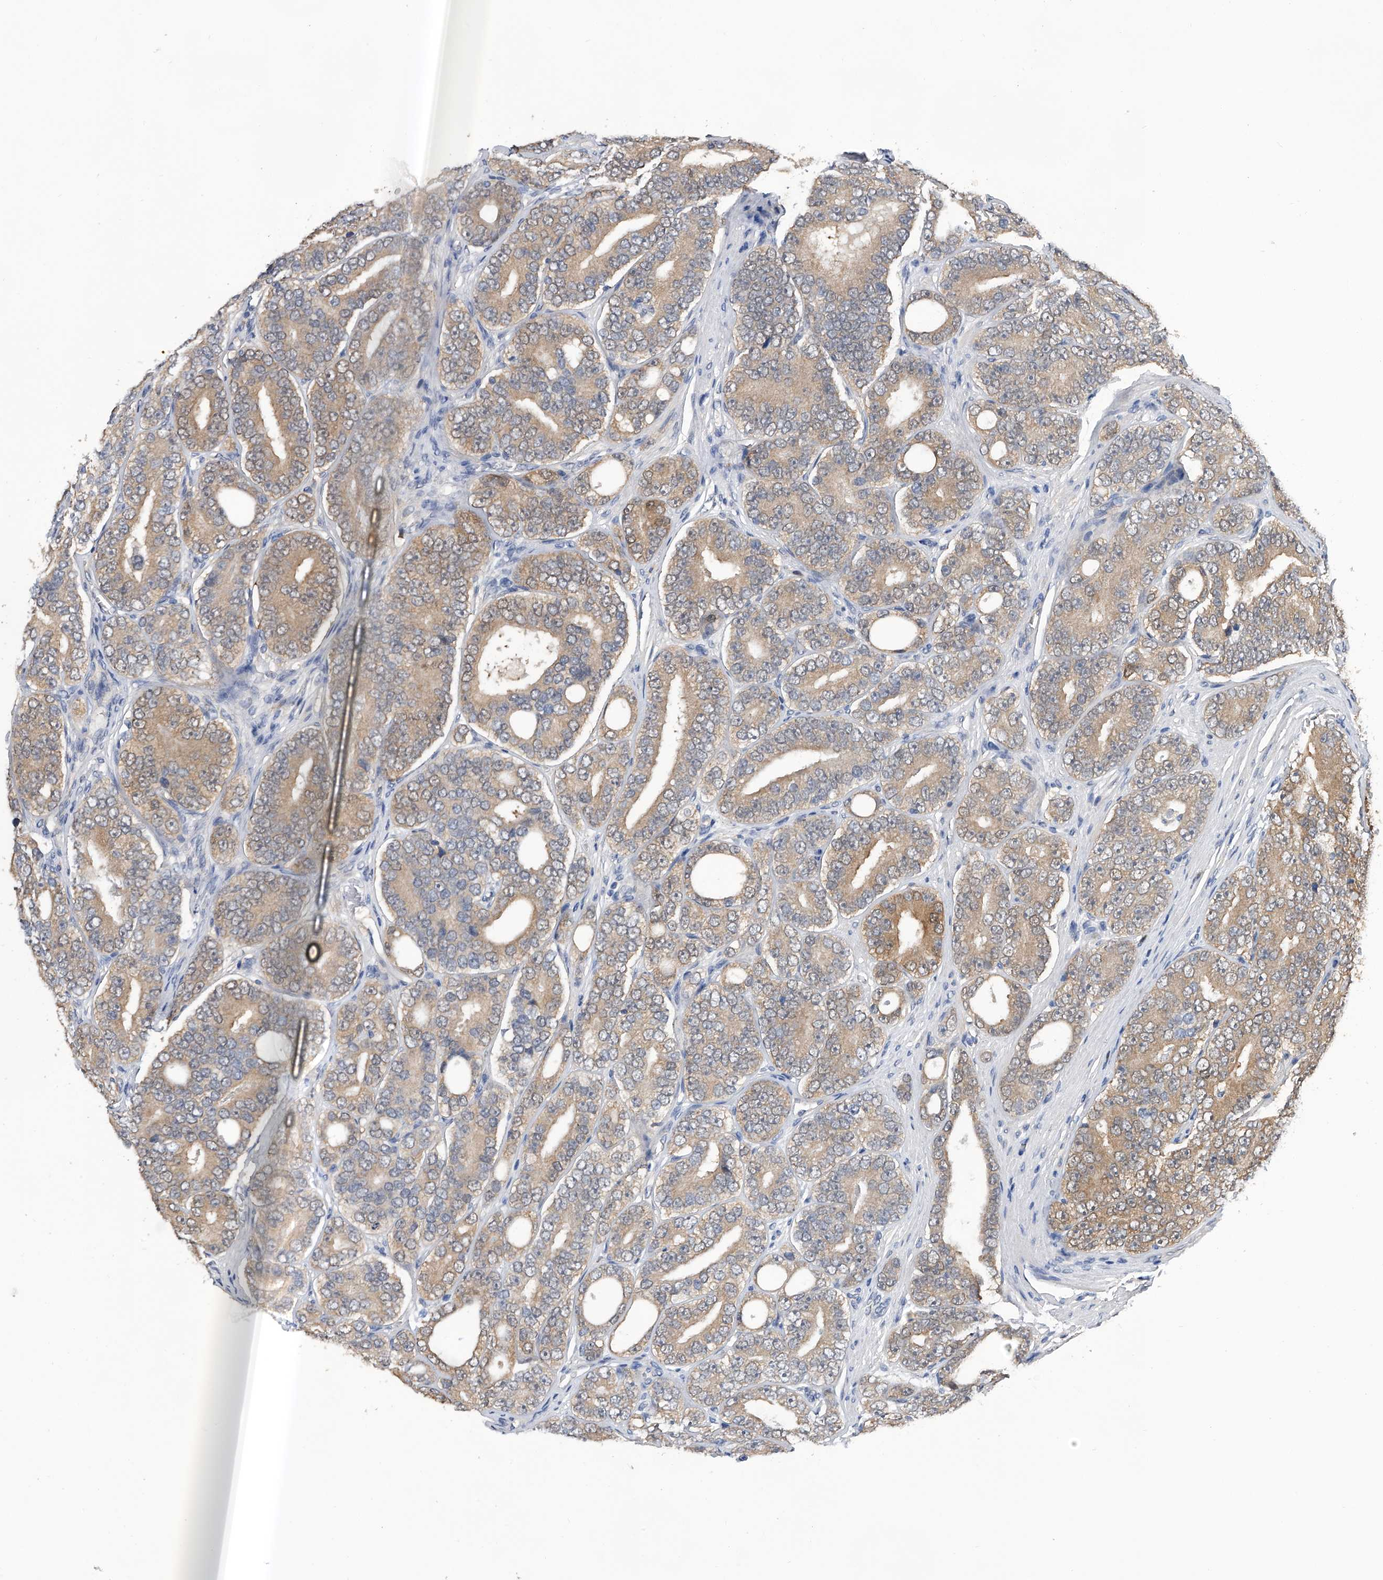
{"staining": {"intensity": "moderate", "quantity": ">75%", "location": "cytoplasmic/membranous"}, "tissue": "prostate cancer", "cell_type": "Tumor cells", "image_type": "cancer", "snomed": [{"axis": "morphology", "description": "Adenocarcinoma, High grade"}, {"axis": "topography", "description": "Prostate"}], "caption": "Immunohistochemistry (IHC) micrograph of prostate cancer (adenocarcinoma (high-grade)) stained for a protein (brown), which displays medium levels of moderate cytoplasmic/membranous expression in approximately >75% of tumor cells.", "gene": "PGM3", "patient": {"sex": "male", "age": 56}}